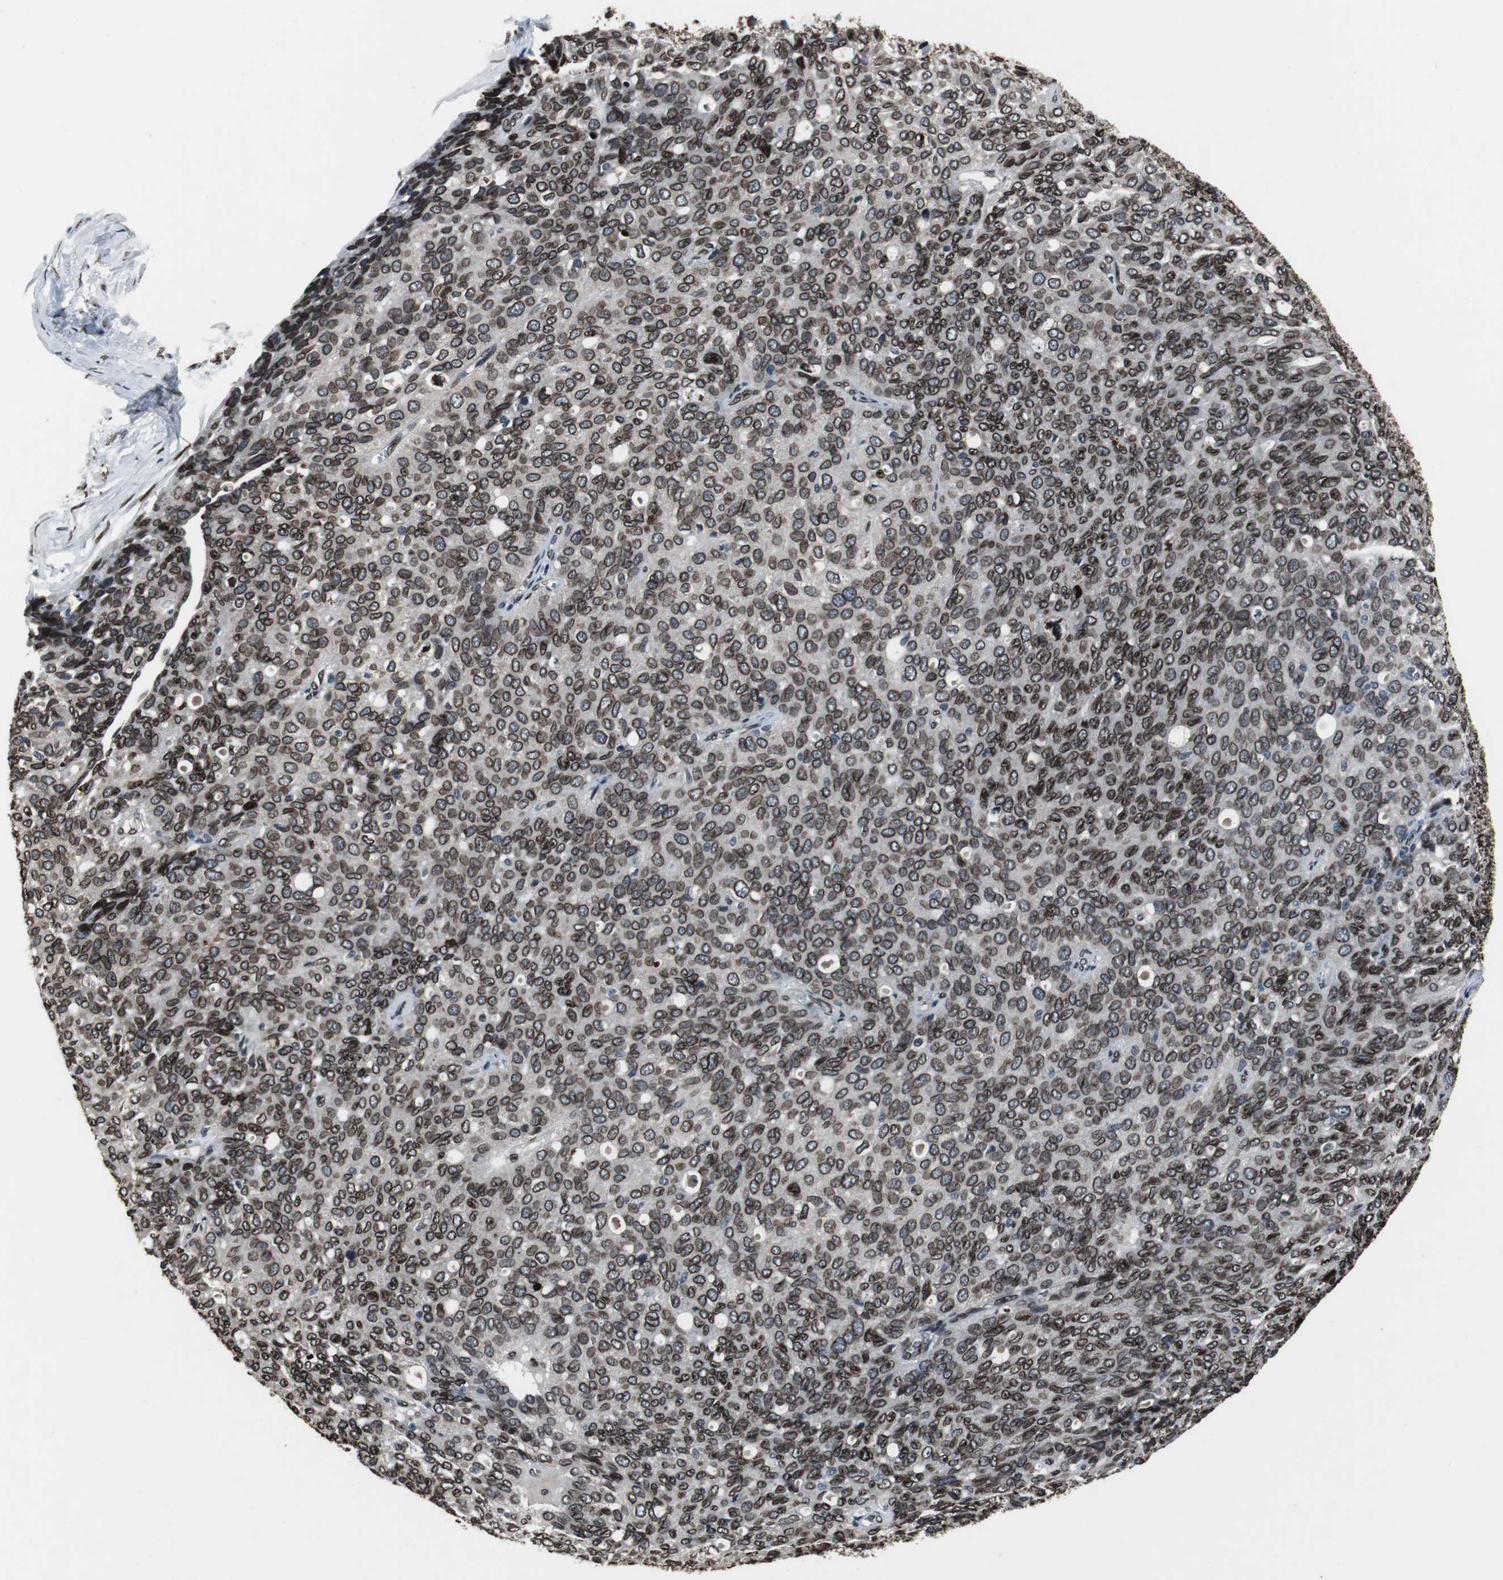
{"staining": {"intensity": "strong", "quantity": ">75%", "location": "cytoplasmic/membranous,nuclear"}, "tissue": "ovarian cancer", "cell_type": "Tumor cells", "image_type": "cancer", "snomed": [{"axis": "morphology", "description": "Carcinoma, endometroid"}, {"axis": "topography", "description": "Ovary"}], "caption": "Ovarian cancer (endometroid carcinoma) stained with DAB immunohistochemistry exhibits high levels of strong cytoplasmic/membranous and nuclear staining in approximately >75% of tumor cells.", "gene": "LMNA", "patient": {"sex": "female", "age": 60}}